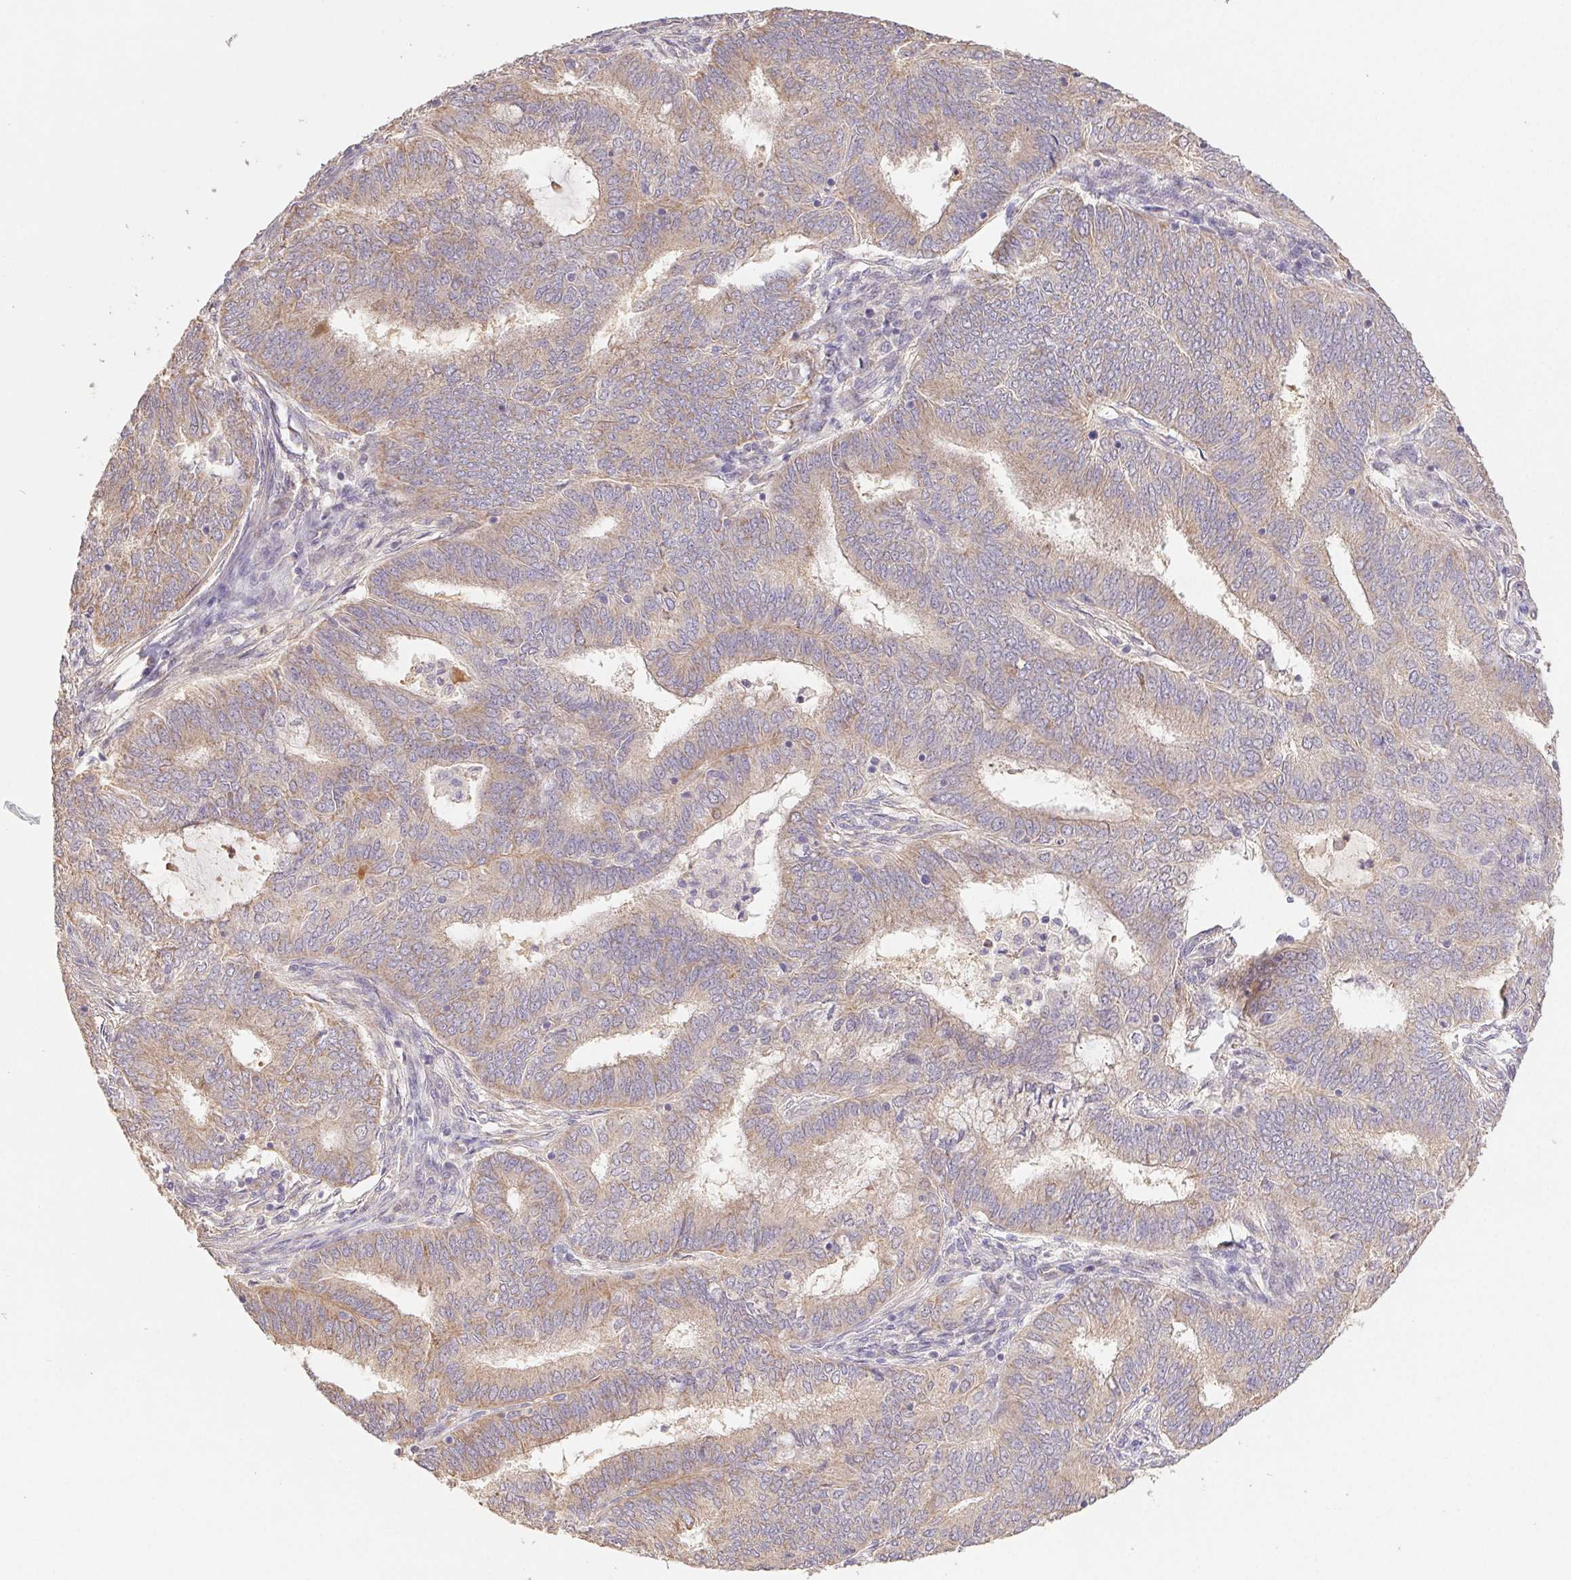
{"staining": {"intensity": "weak", "quantity": ">75%", "location": "cytoplasmic/membranous"}, "tissue": "endometrial cancer", "cell_type": "Tumor cells", "image_type": "cancer", "snomed": [{"axis": "morphology", "description": "Adenocarcinoma, NOS"}, {"axis": "topography", "description": "Endometrium"}], "caption": "Immunohistochemical staining of endometrial cancer (adenocarcinoma) reveals low levels of weak cytoplasmic/membranous protein positivity in approximately >75% of tumor cells. (Stains: DAB (3,3'-diaminobenzidine) in brown, nuclei in blue, Microscopy: brightfield microscopy at high magnification).", "gene": "RAB11A", "patient": {"sex": "female", "age": 62}}